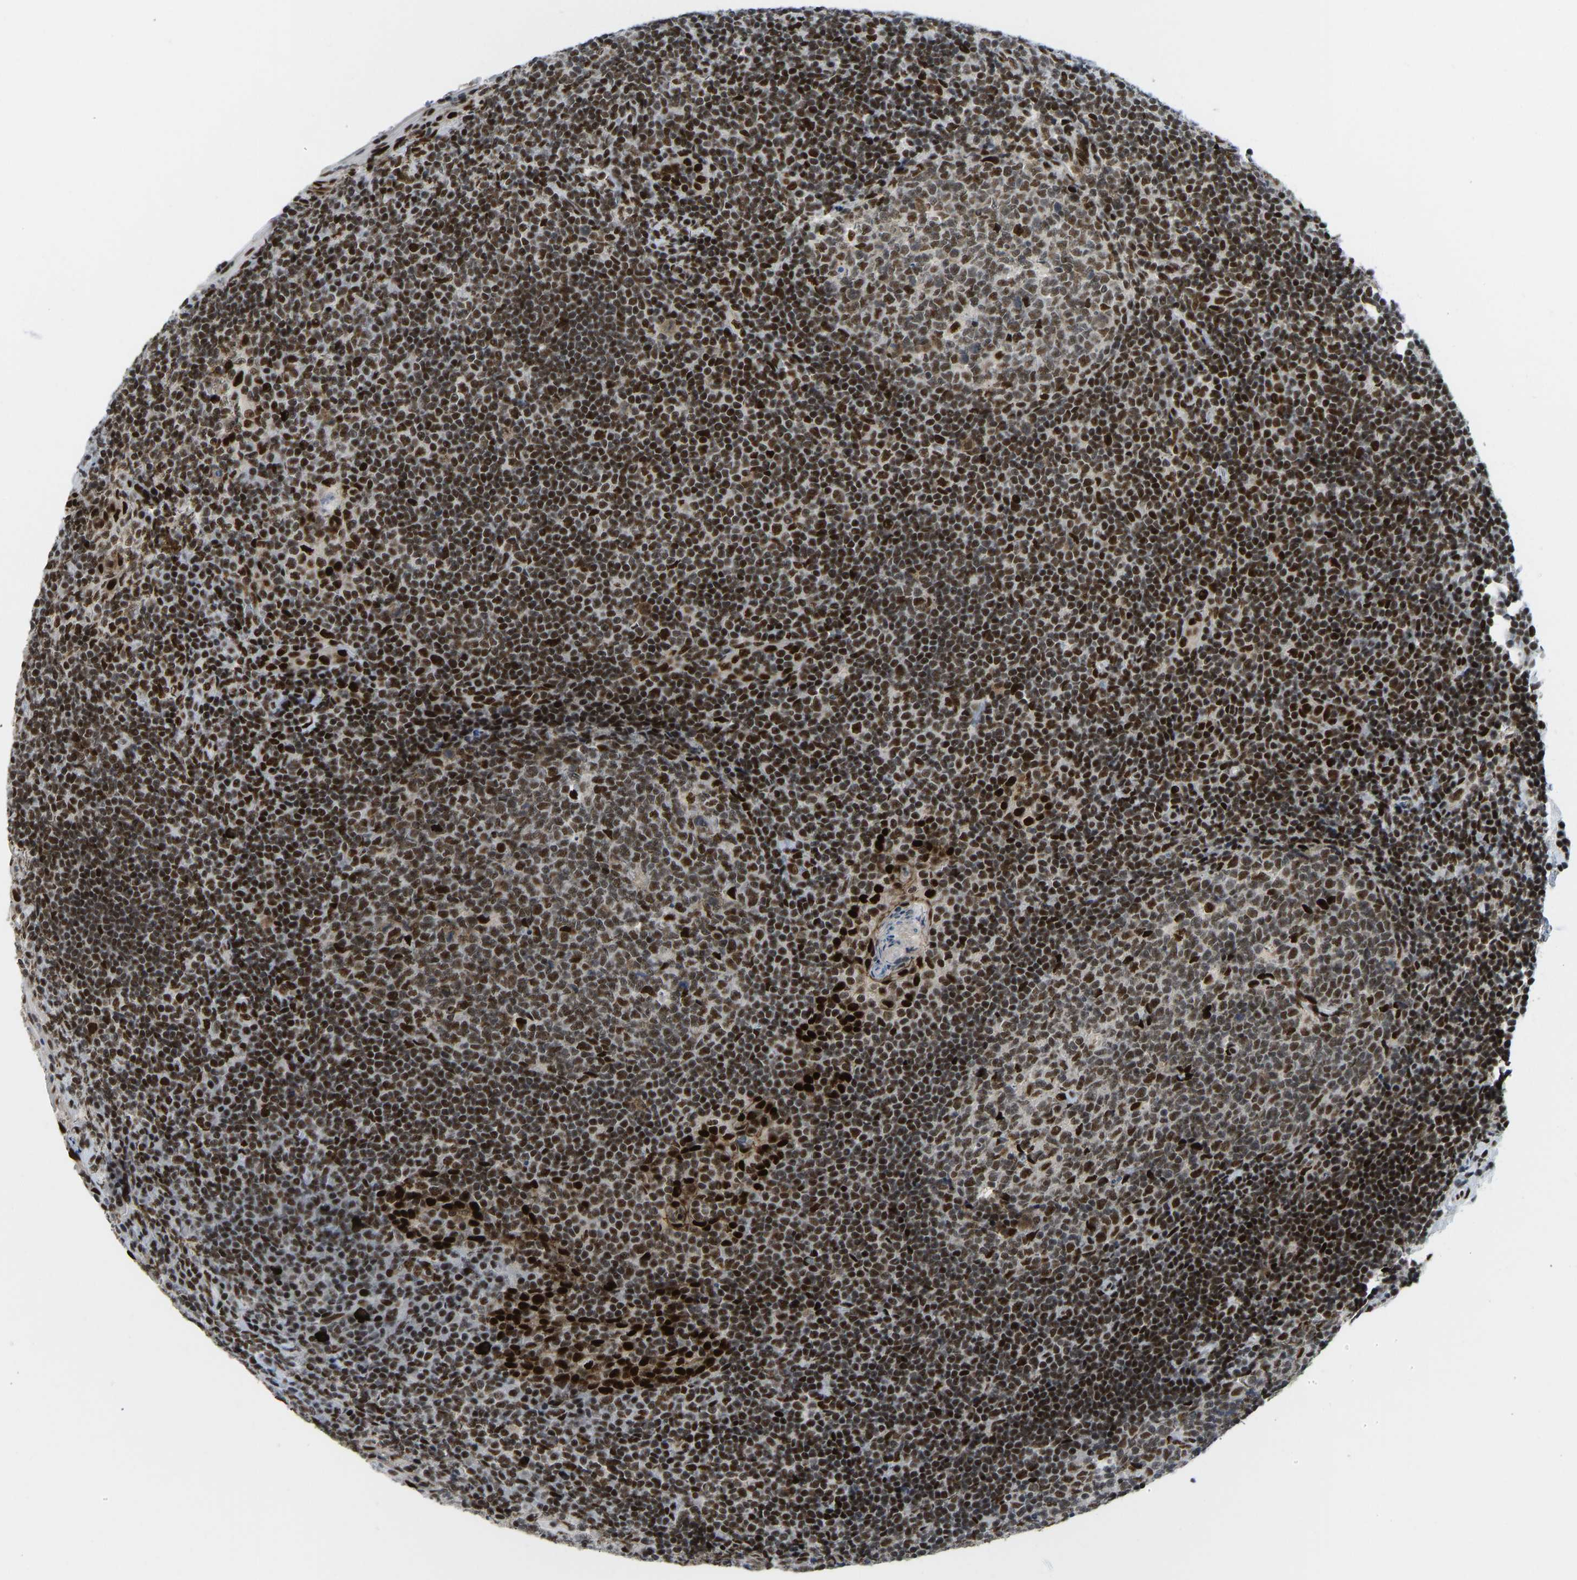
{"staining": {"intensity": "strong", "quantity": ">75%", "location": "nuclear"}, "tissue": "tonsil", "cell_type": "Germinal center cells", "image_type": "normal", "snomed": [{"axis": "morphology", "description": "Normal tissue, NOS"}, {"axis": "topography", "description": "Tonsil"}], "caption": "Immunohistochemical staining of unremarkable tonsil reveals strong nuclear protein expression in approximately >75% of germinal center cells. Immunohistochemistry stains the protein in brown and the nuclei are stained blue.", "gene": "FOXK1", "patient": {"sex": "male", "age": 37}}